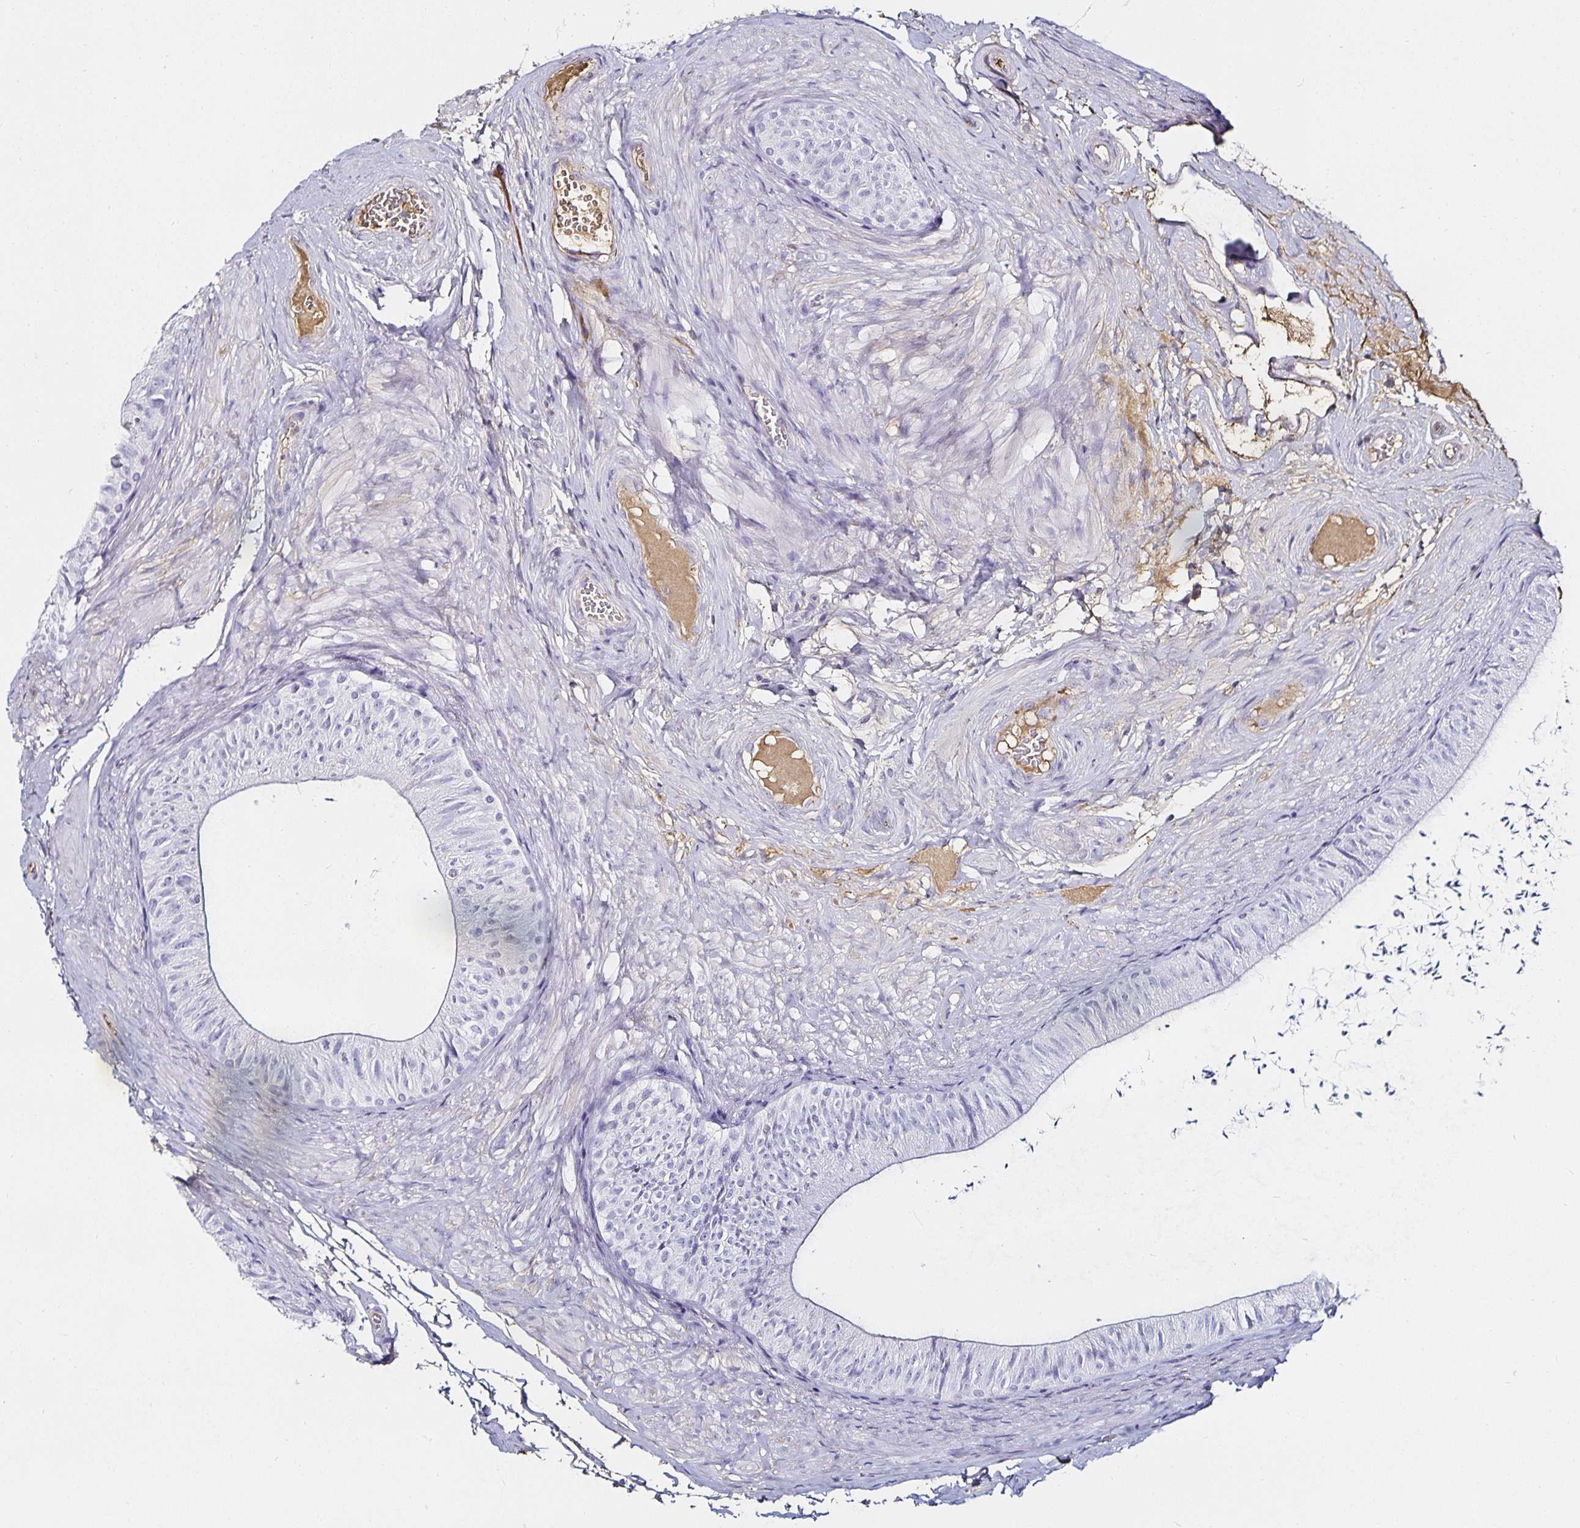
{"staining": {"intensity": "negative", "quantity": "none", "location": "none"}, "tissue": "epididymis", "cell_type": "Glandular cells", "image_type": "normal", "snomed": [{"axis": "morphology", "description": "Normal tissue, NOS"}, {"axis": "topography", "description": "Epididymis, spermatic cord, NOS"}, {"axis": "topography", "description": "Epididymis"}, {"axis": "topography", "description": "Peripheral nerve tissue"}], "caption": "Immunohistochemistry of unremarkable human epididymis displays no positivity in glandular cells.", "gene": "TTR", "patient": {"sex": "male", "age": 29}}